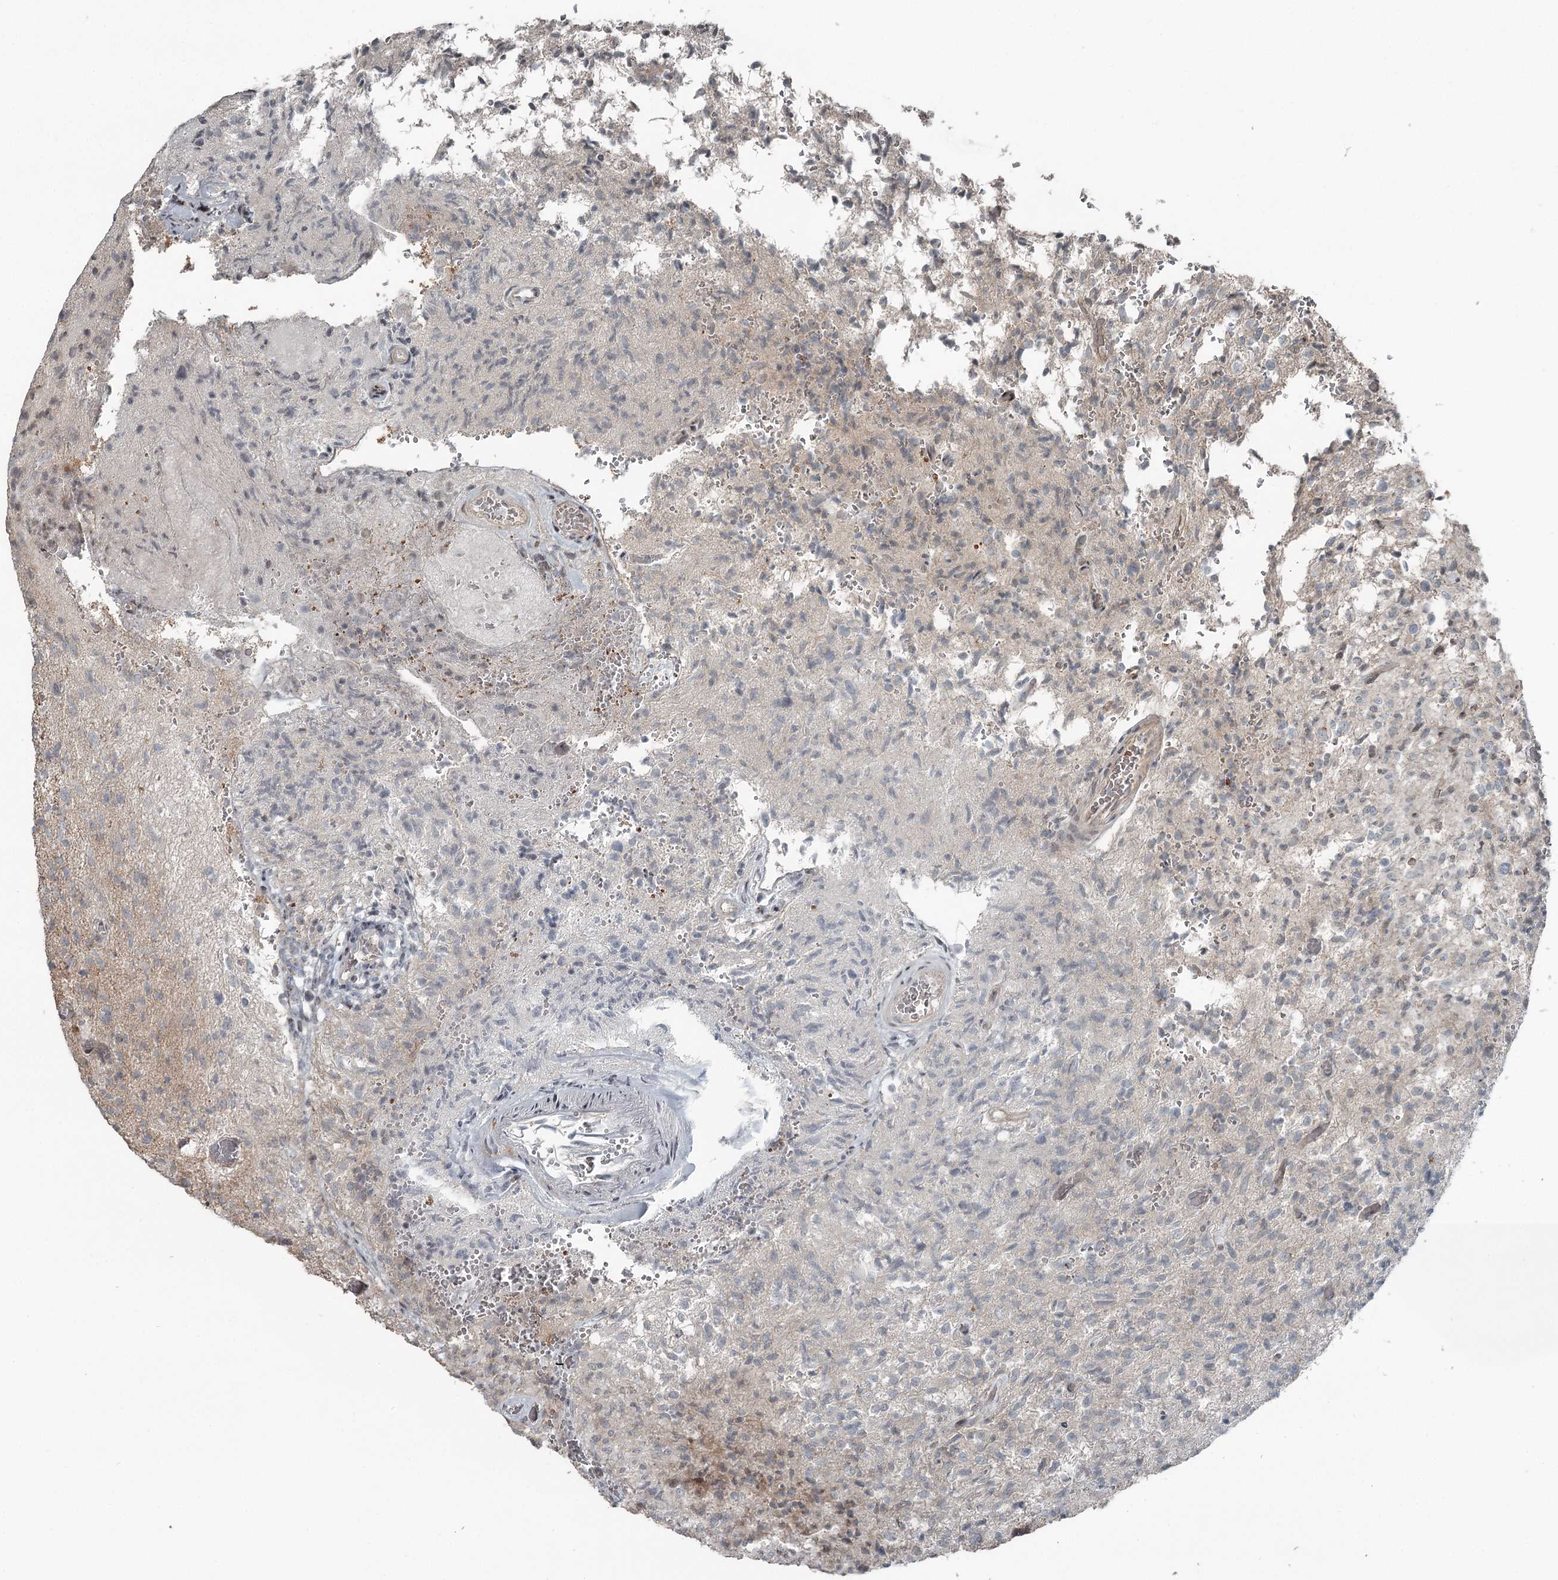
{"staining": {"intensity": "weak", "quantity": "<25%", "location": "cytoplasmic/membranous"}, "tissue": "glioma", "cell_type": "Tumor cells", "image_type": "cancer", "snomed": [{"axis": "morphology", "description": "Glioma, malignant, High grade"}, {"axis": "topography", "description": "Brain"}], "caption": "IHC of glioma demonstrates no expression in tumor cells. (Immunohistochemistry (ihc), brightfield microscopy, high magnification).", "gene": "RASSF8", "patient": {"sex": "female", "age": 57}}